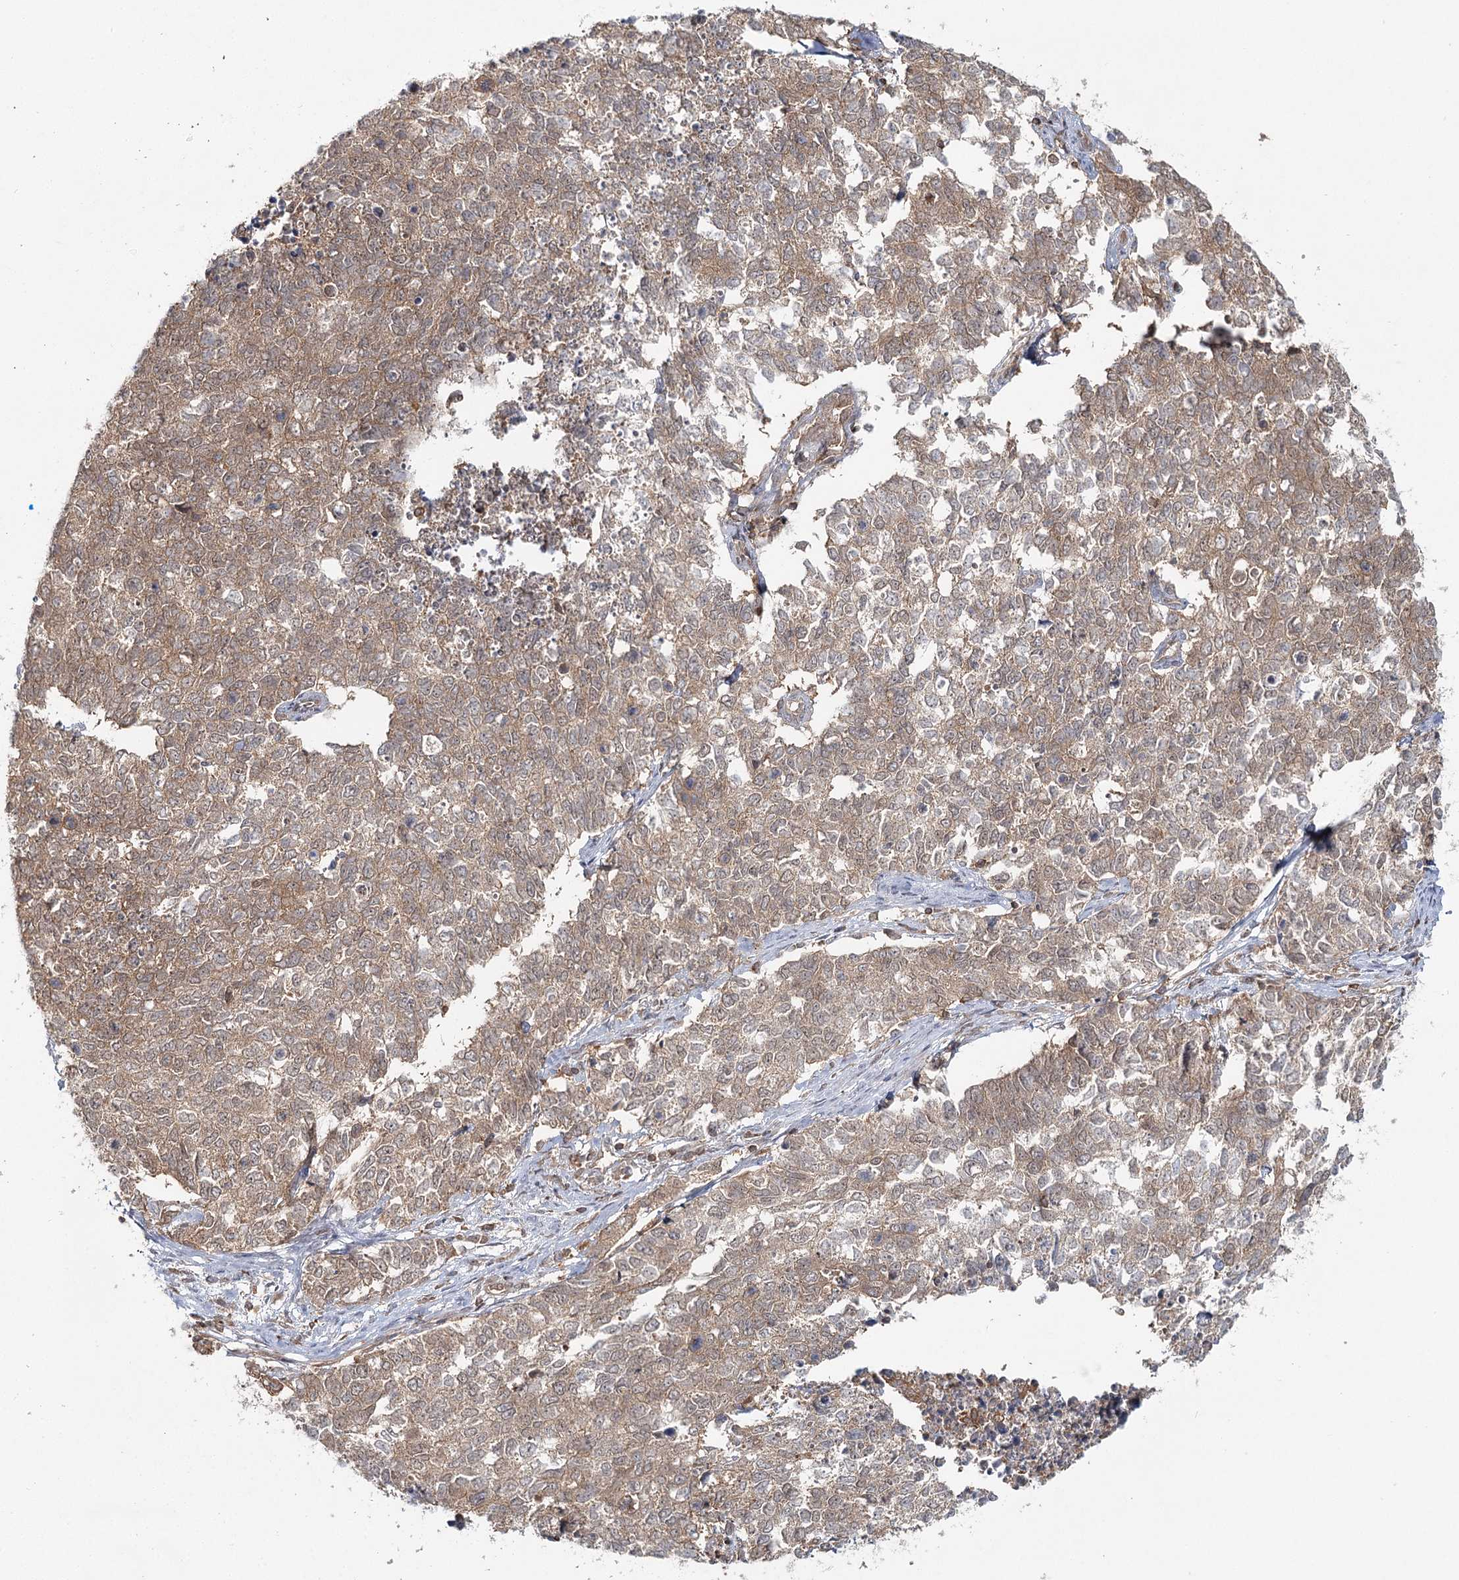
{"staining": {"intensity": "moderate", "quantity": ">75%", "location": "cytoplasmic/membranous"}, "tissue": "cervical cancer", "cell_type": "Tumor cells", "image_type": "cancer", "snomed": [{"axis": "morphology", "description": "Squamous cell carcinoma, NOS"}, {"axis": "topography", "description": "Cervix"}], "caption": "A micrograph of cervical cancer stained for a protein demonstrates moderate cytoplasmic/membranous brown staining in tumor cells.", "gene": "FAM120B", "patient": {"sex": "female", "age": 63}}